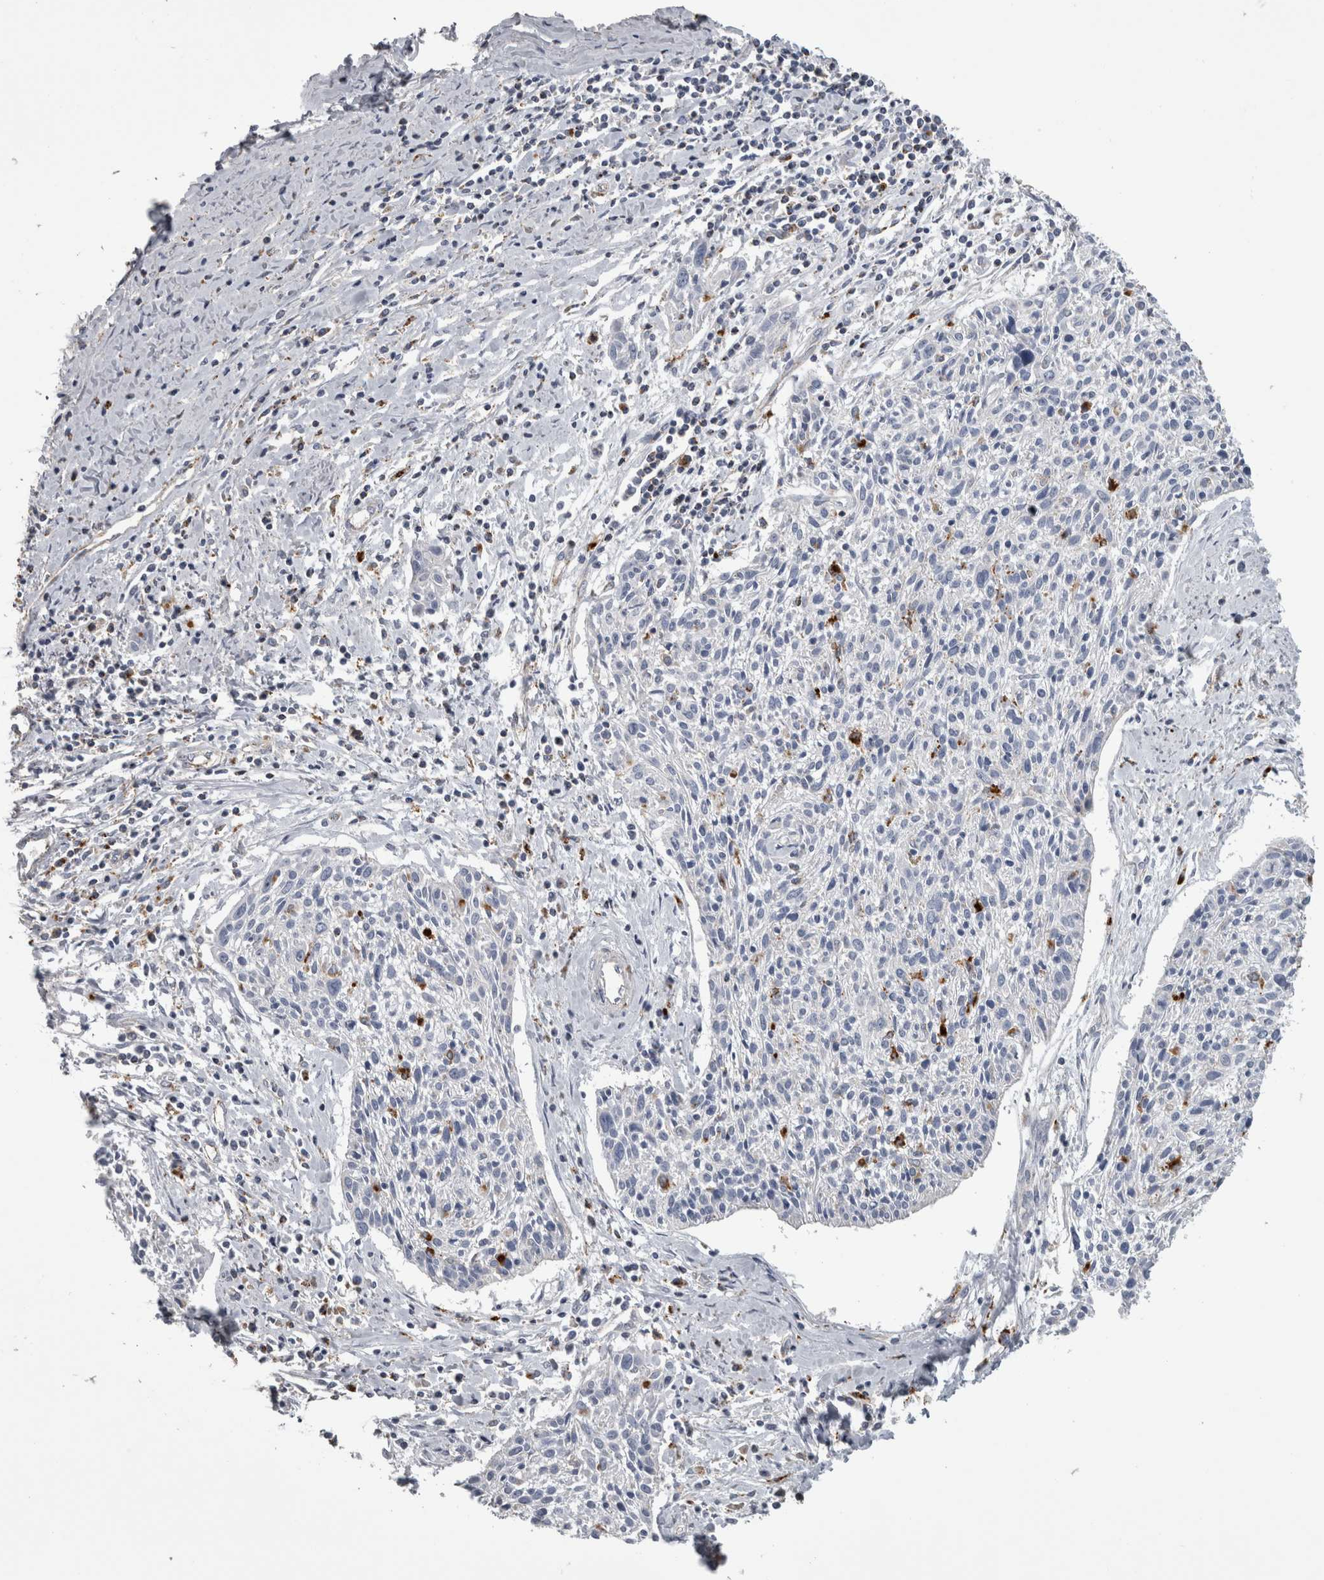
{"staining": {"intensity": "negative", "quantity": "none", "location": "none"}, "tissue": "cervical cancer", "cell_type": "Tumor cells", "image_type": "cancer", "snomed": [{"axis": "morphology", "description": "Squamous cell carcinoma, NOS"}, {"axis": "topography", "description": "Cervix"}], "caption": "High power microscopy histopathology image of an IHC histopathology image of cervical cancer, revealing no significant positivity in tumor cells. (Stains: DAB (3,3'-diaminobenzidine) immunohistochemistry with hematoxylin counter stain, Microscopy: brightfield microscopy at high magnification).", "gene": "DPP7", "patient": {"sex": "female", "age": 51}}